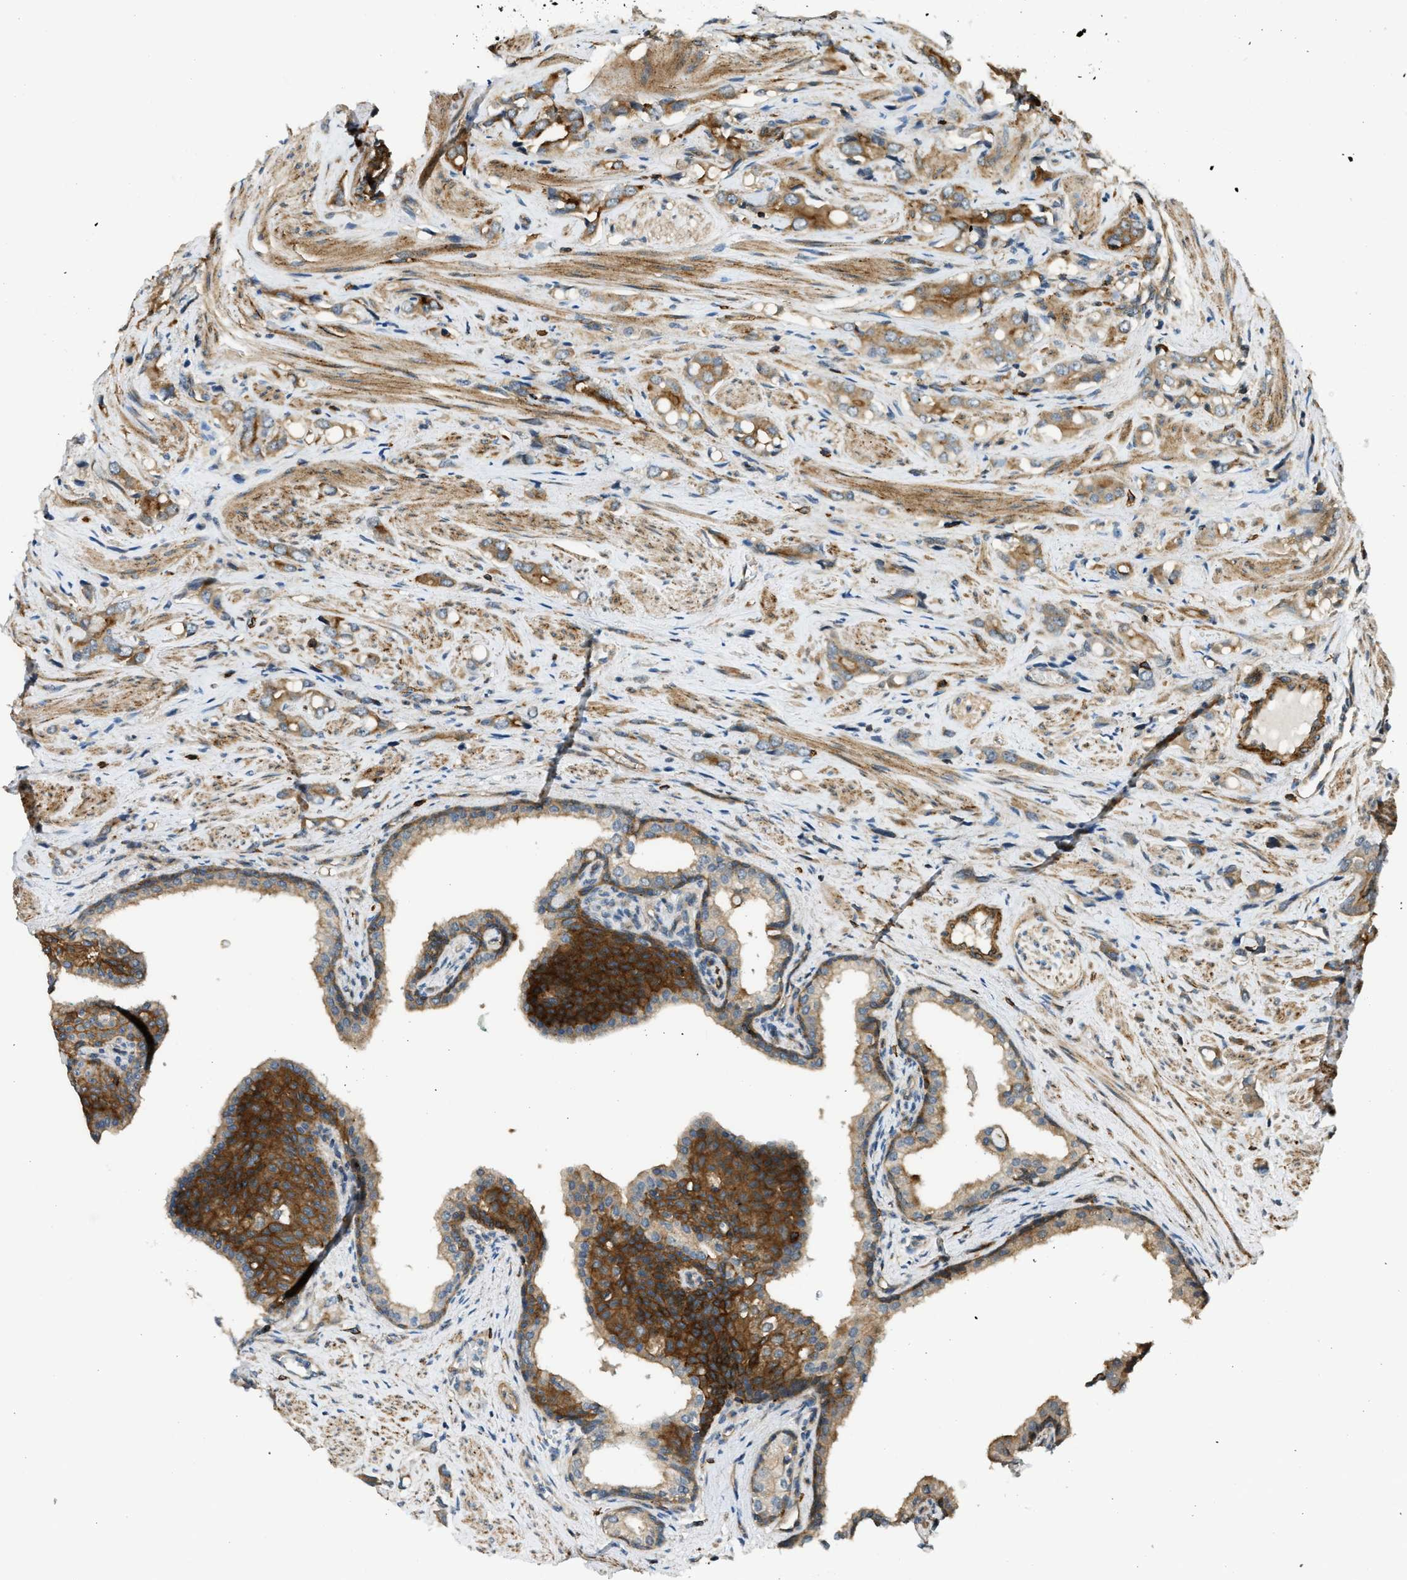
{"staining": {"intensity": "moderate", "quantity": ">75%", "location": "cytoplasmic/membranous"}, "tissue": "prostate cancer", "cell_type": "Tumor cells", "image_type": "cancer", "snomed": [{"axis": "morphology", "description": "Adenocarcinoma, High grade"}, {"axis": "topography", "description": "Prostate"}], "caption": "Prostate cancer (high-grade adenocarcinoma) was stained to show a protein in brown. There is medium levels of moderate cytoplasmic/membranous staining in approximately >75% of tumor cells. (DAB IHC, brown staining for protein, blue staining for nuclei).", "gene": "KIAA1671", "patient": {"sex": "male", "age": 52}}